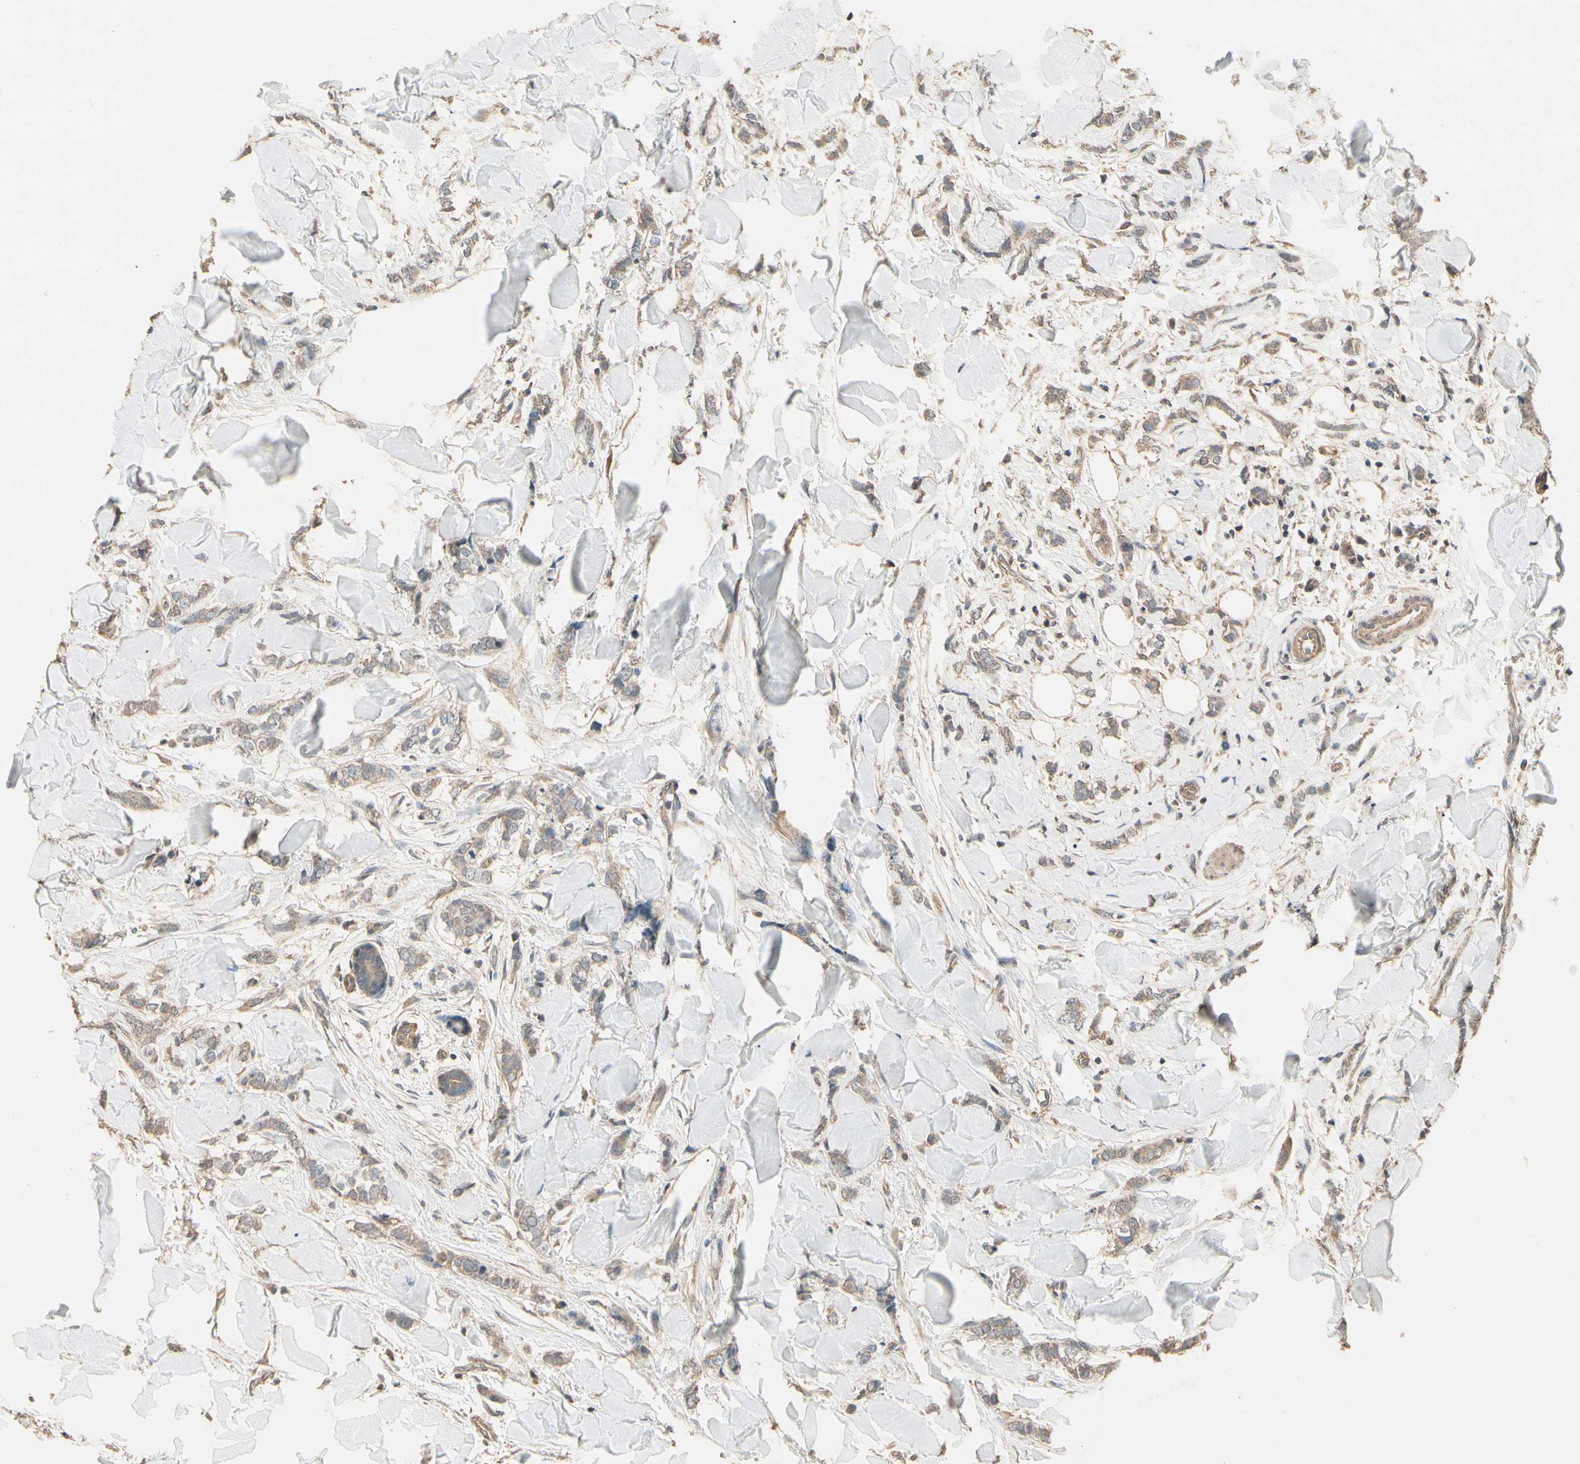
{"staining": {"intensity": "weak", "quantity": ">75%", "location": "cytoplasmic/membranous"}, "tissue": "breast cancer", "cell_type": "Tumor cells", "image_type": "cancer", "snomed": [{"axis": "morphology", "description": "Lobular carcinoma"}, {"axis": "topography", "description": "Skin"}, {"axis": "topography", "description": "Breast"}], "caption": "Immunohistochemical staining of human lobular carcinoma (breast) displays low levels of weak cytoplasmic/membranous protein expression in about >75% of tumor cells.", "gene": "CDH6", "patient": {"sex": "female", "age": 46}}